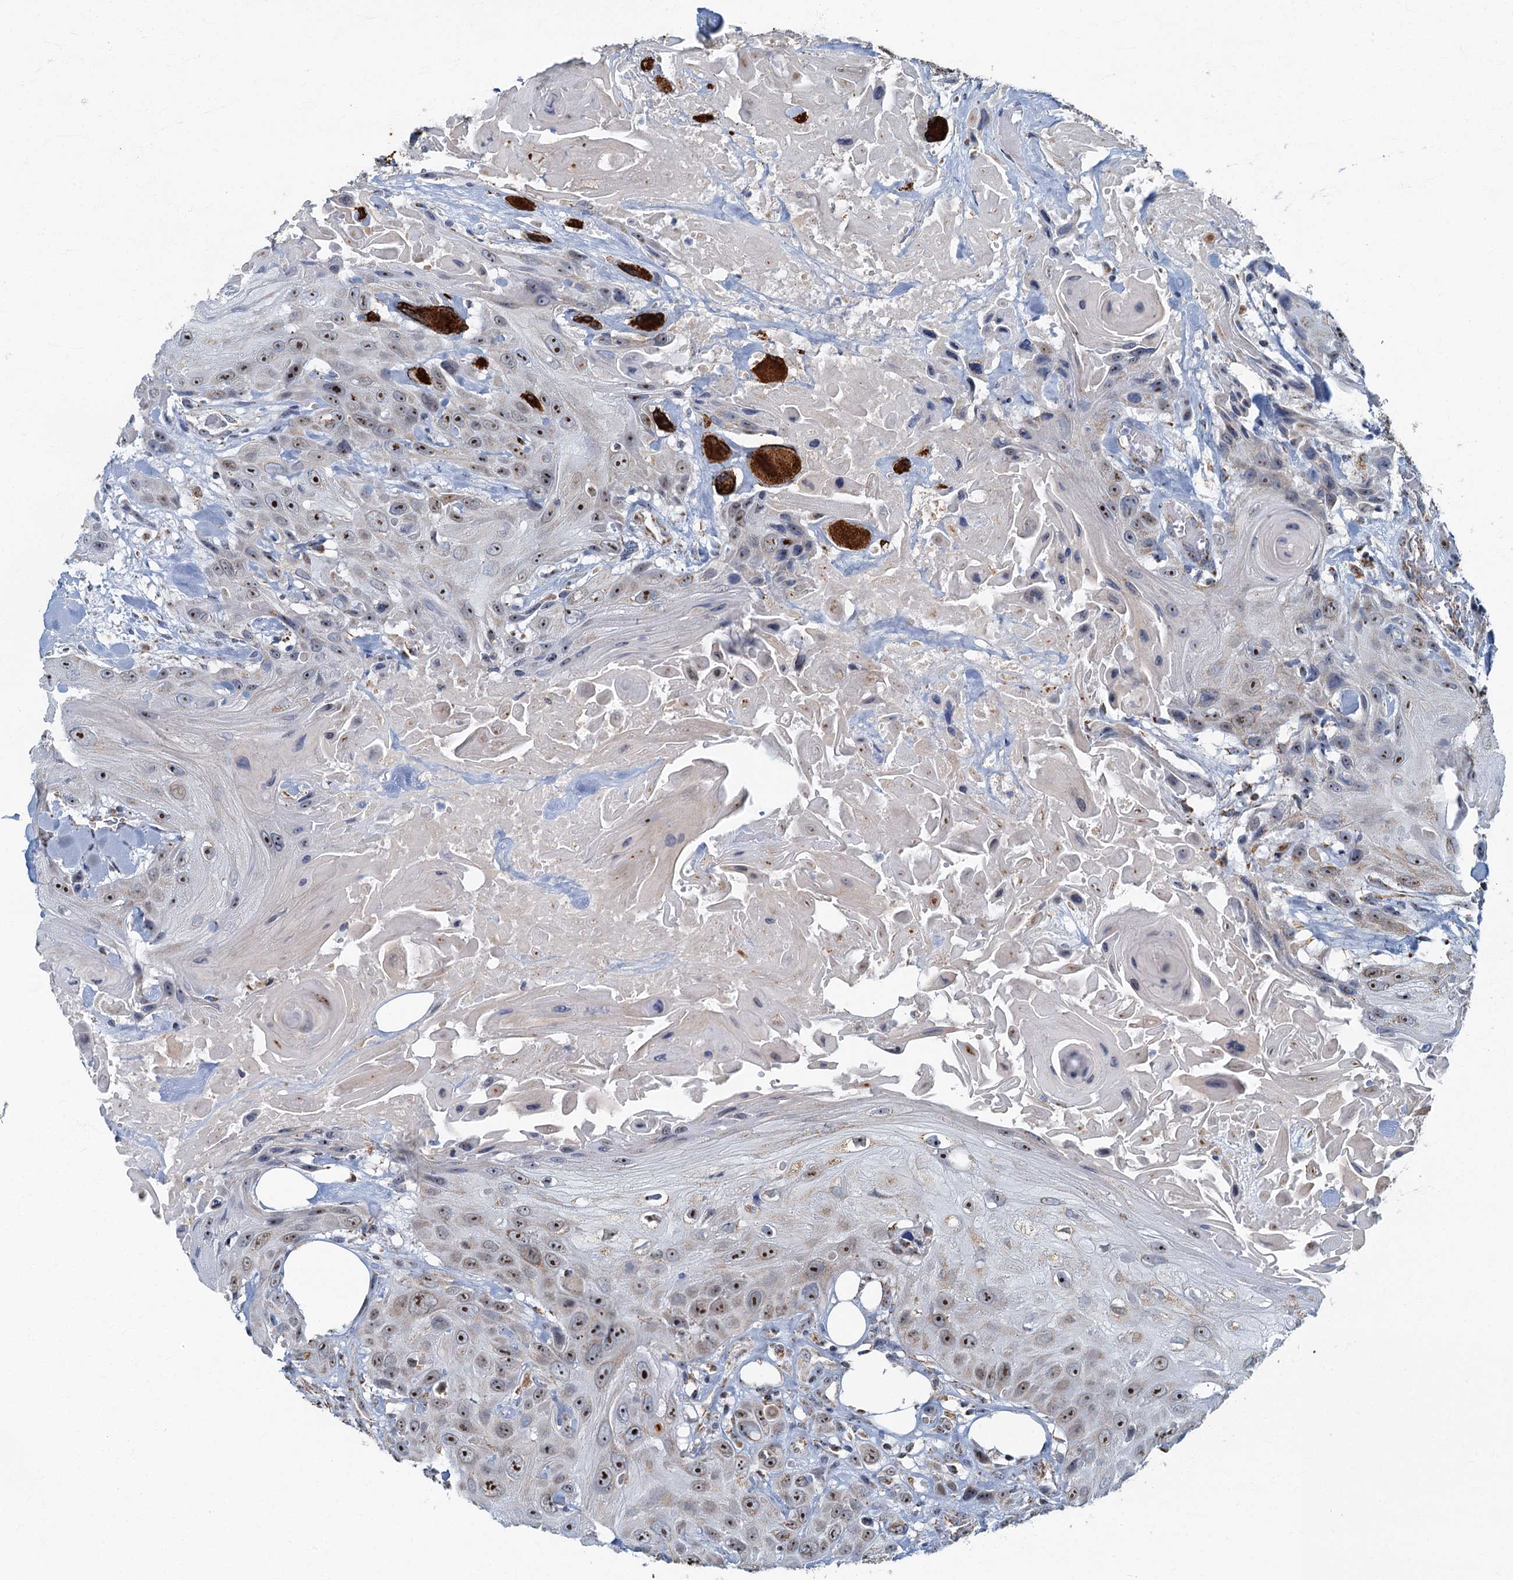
{"staining": {"intensity": "moderate", "quantity": "25%-75%", "location": "nuclear"}, "tissue": "head and neck cancer", "cell_type": "Tumor cells", "image_type": "cancer", "snomed": [{"axis": "morphology", "description": "Squamous cell carcinoma, NOS"}, {"axis": "topography", "description": "Head-Neck"}], "caption": "Human head and neck squamous cell carcinoma stained for a protein (brown) exhibits moderate nuclear positive expression in approximately 25%-75% of tumor cells.", "gene": "RAD9B", "patient": {"sex": "male", "age": 81}}